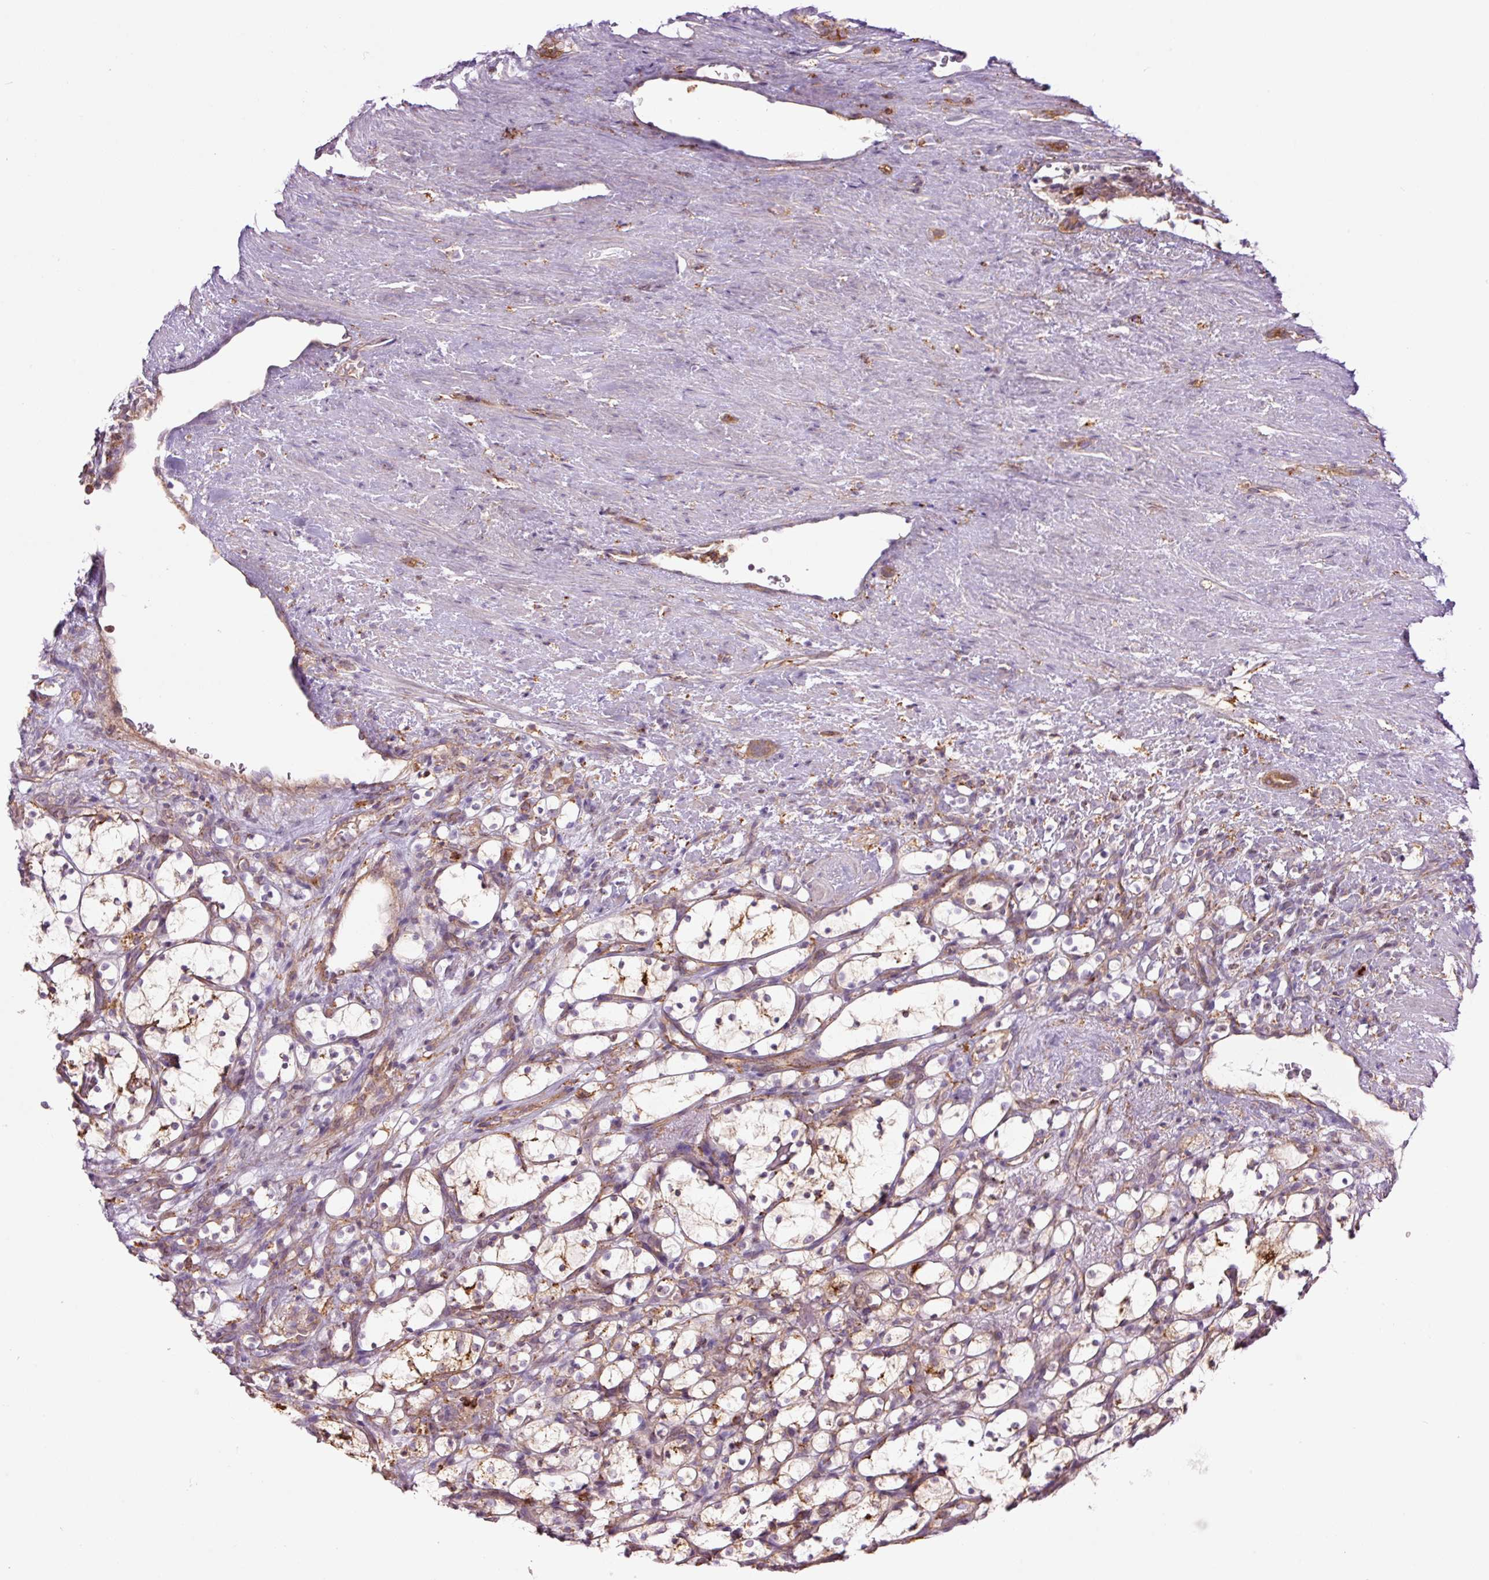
{"staining": {"intensity": "strong", "quantity": "<25%", "location": "cytoplasmic/membranous"}, "tissue": "renal cancer", "cell_type": "Tumor cells", "image_type": "cancer", "snomed": [{"axis": "morphology", "description": "Adenocarcinoma, NOS"}, {"axis": "topography", "description": "Kidney"}], "caption": "High-power microscopy captured an IHC image of renal cancer (adenocarcinoma), revealing strong cytoplasmic/membranous positivity in approximately <25% of tumor cells.", "gene": "SH2D6", "patient": {"sex": "female", "age": 69}}